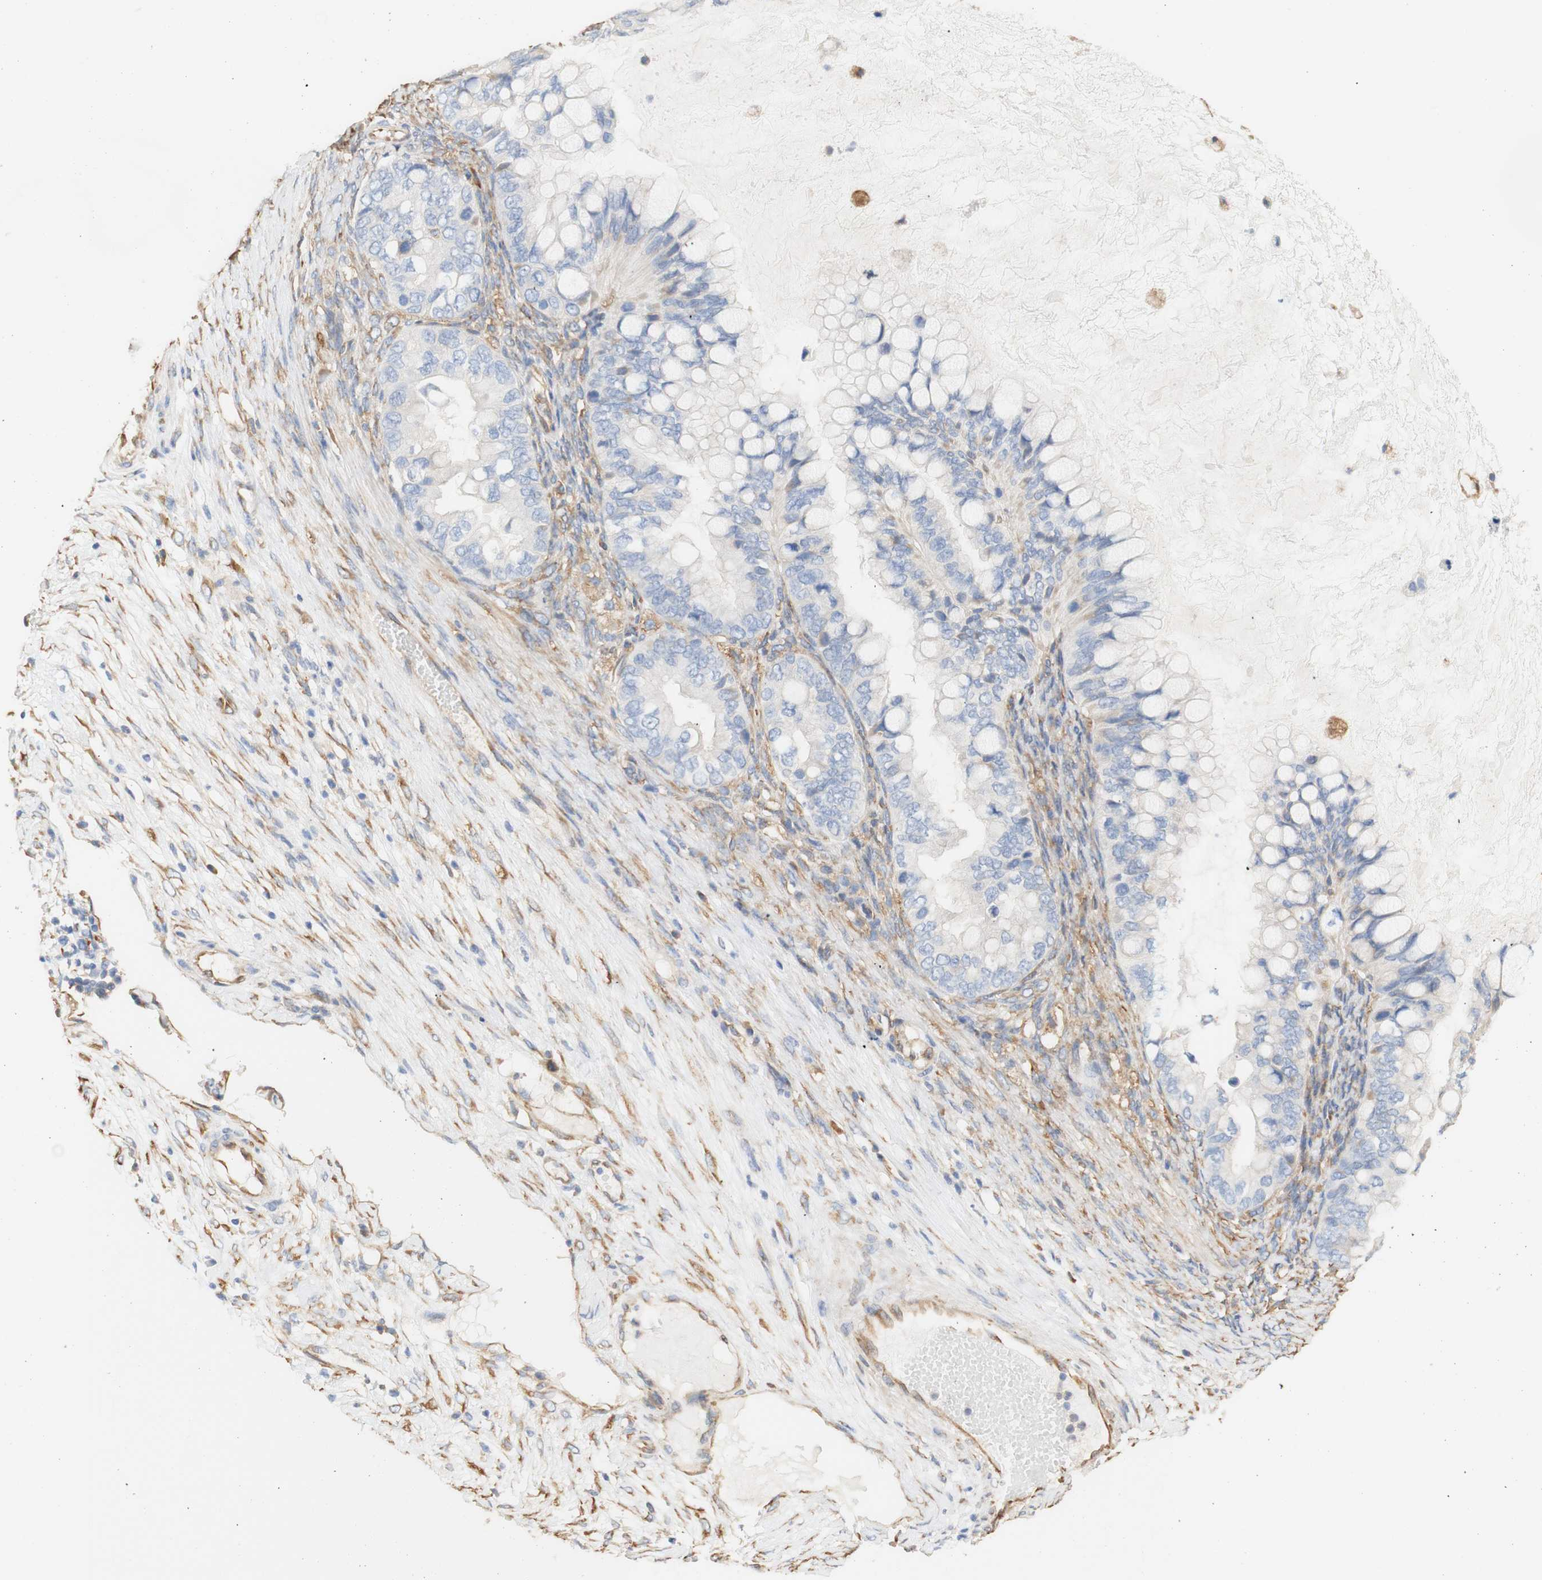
{"staining": {"intensity": "negative", "quantity": "none", "location": "none"}, "tissue": "ovarian cancer", "cell_type": "Tumor cells", "image_type": "cancer", "snomed": [{"axis": "morphology", "description": "Cystadenocarcinoma, mucinous, NOS"}, {"axis": "topography", "description": "Ovary"}], "caption": "High magnification brightfield microscopy of mucinous cystadenocarcinoma (ovarian) stained with DAB (3,3'-diaminobenzidine) (brown) and counterstained with hematoxylin (blue): tumor cells show no significant positivity.", "gene": "EIF2AK4", "patient": {"sex": "female", "age": 80}}